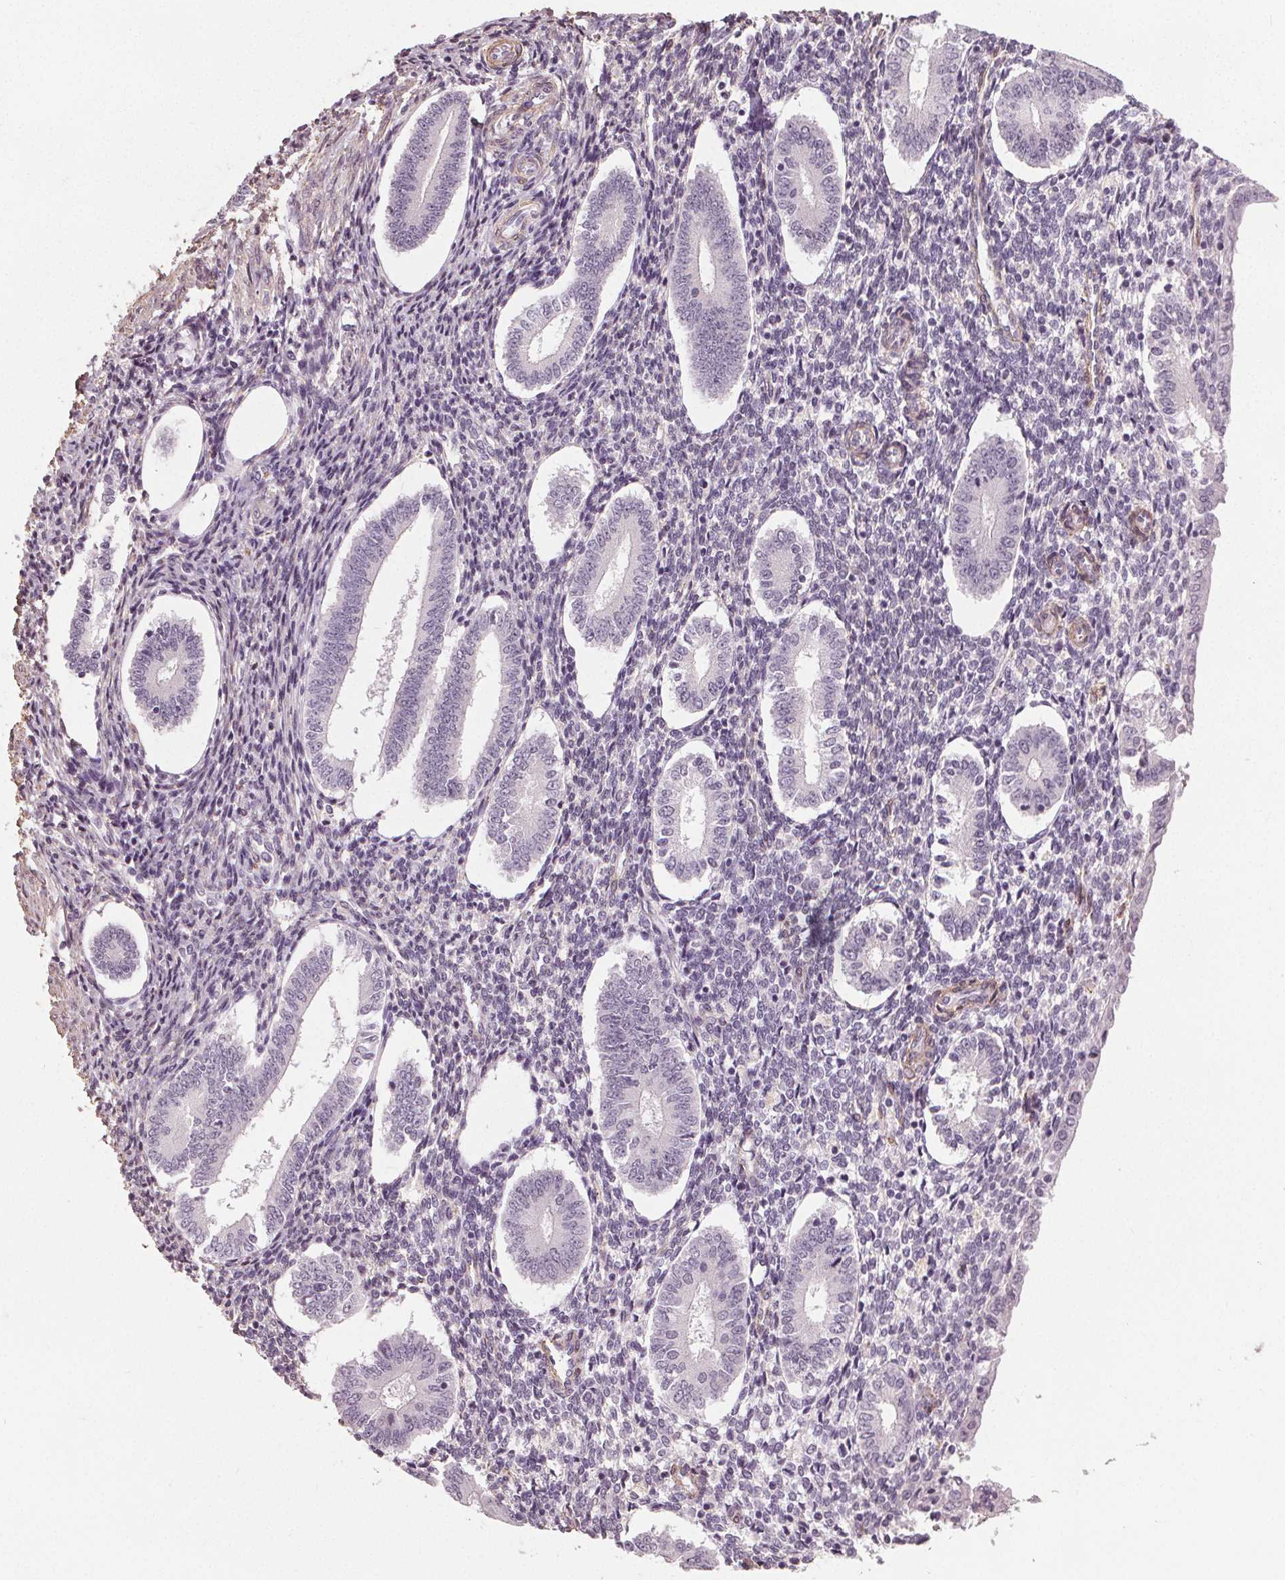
{"staining": {"intensity": "negative", "quantity": "none", "location": "none"}, "tissue": "endometrium", "cell_type": "Cells in endometrial stroma", "image_type": "normal", "snomed": [{"axis": "morphology", "description": "Normal tissue, NOS"}, {"axis": "topography", "description": "Endometrium"}], "caption": "High power microscopy histopathology image of an immunohistochemistry (IHC) histopathology image of benign endometrium, revealing no significant staining in cells in endometrial stroma. (Brightfield microscopy of DAB IHC at high magnification).", "gene": "PKP1", "patient": {"sex": "female", "age": 40}}